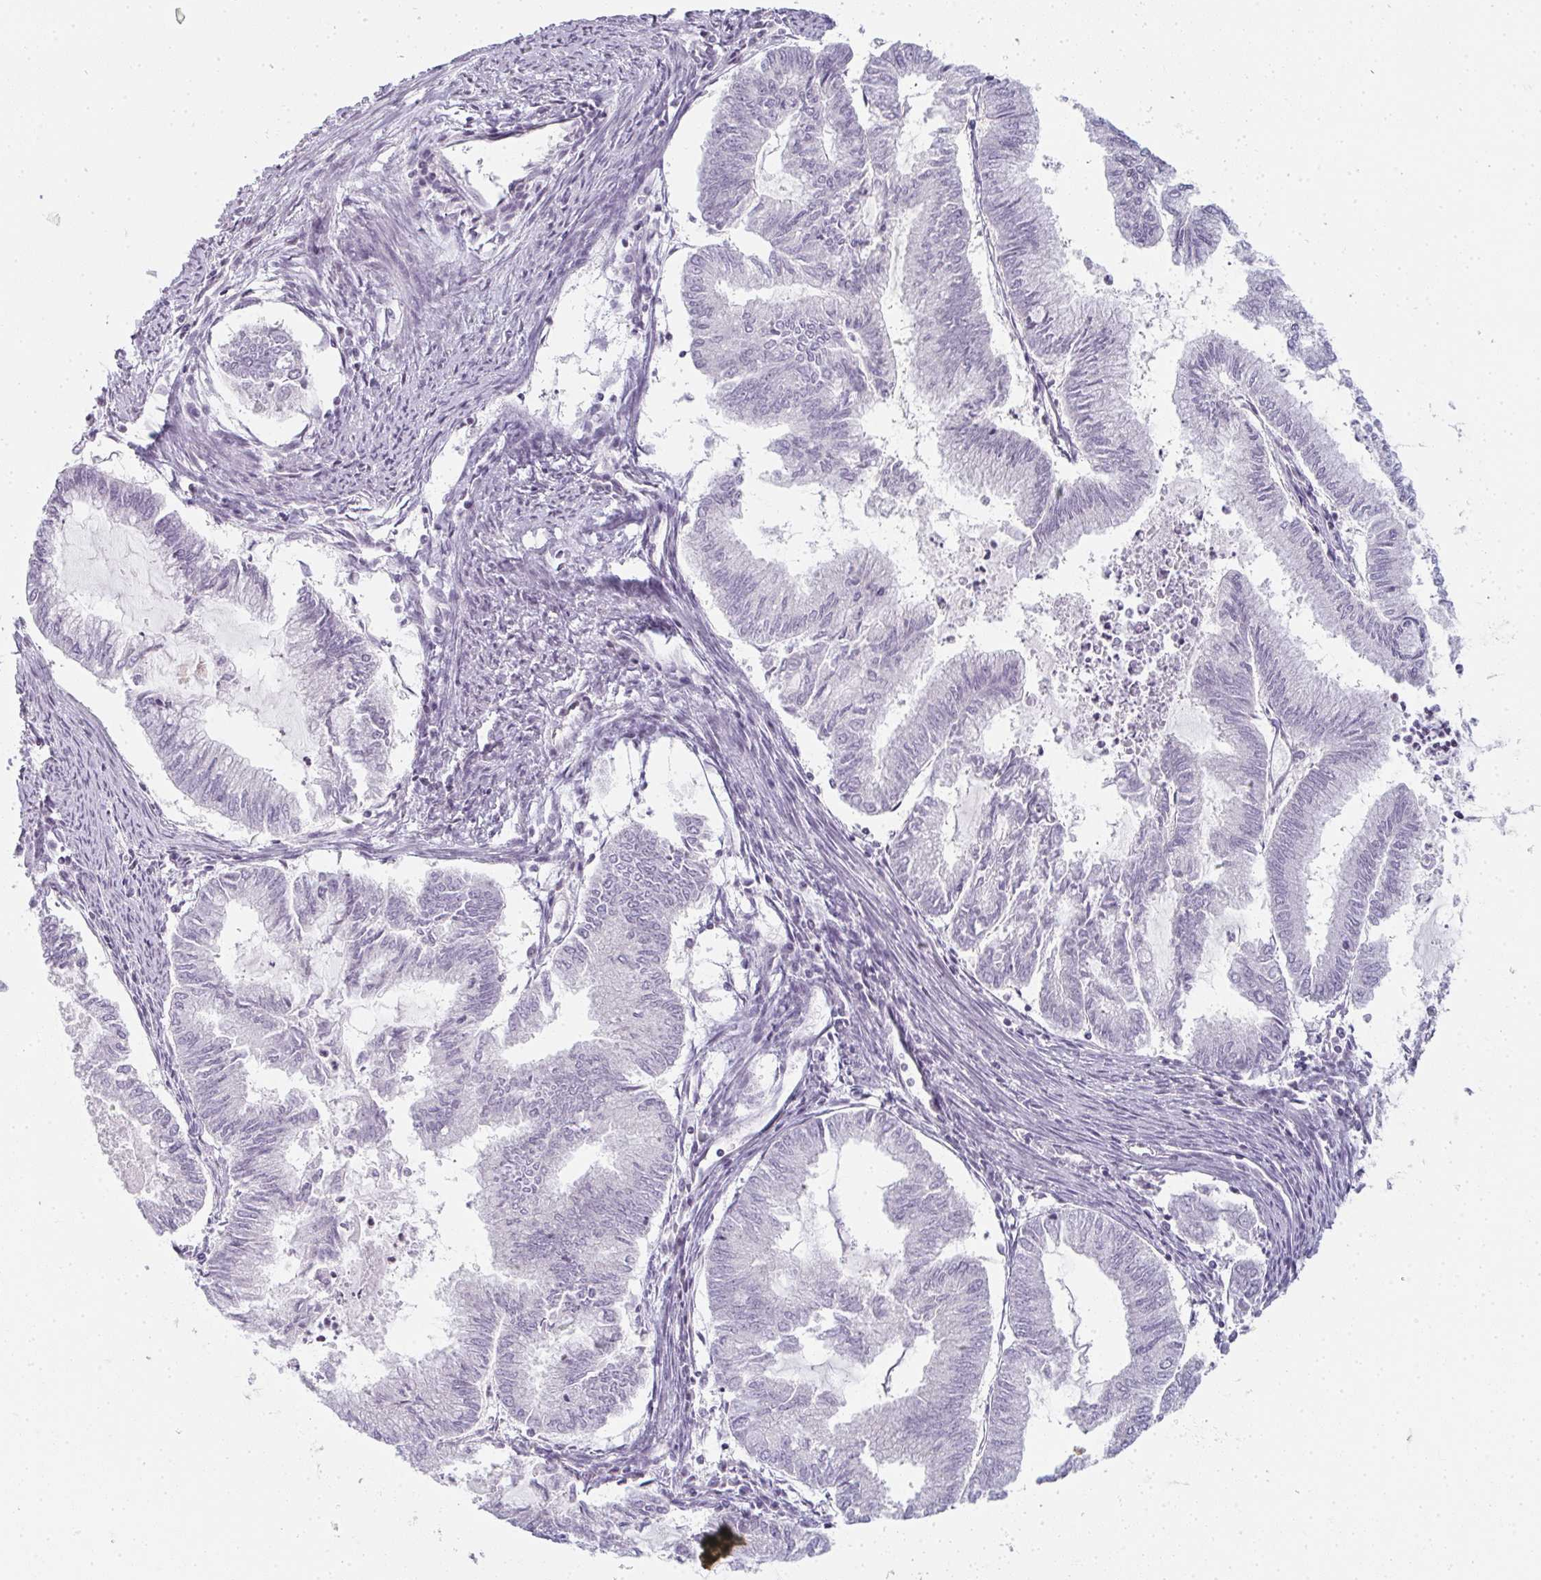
{"staining": {"intensity": "negative", "quantity": "none", "location": "none"}, "tissue": "endometrial cancer", "cell_type": "Tumor cells", "image_type": "cancer", "snomed": [{"axis": "morphology", "description": "Adenocarcinoma, NOS"}, {"axis": "topography", "description": "Endometrium"}], "caption": "An immunohistochemistry histopathology image of endometrial adenocarcinoma is shown. There is no staining in tumor cells of endometrial adenocarcinoma. The staining is performed using DAB brown chromogen with nuclei counter-stained in using hematoxylin.", "gene": "RBBP6", "patient": {"sex": "female", "age": 79}}